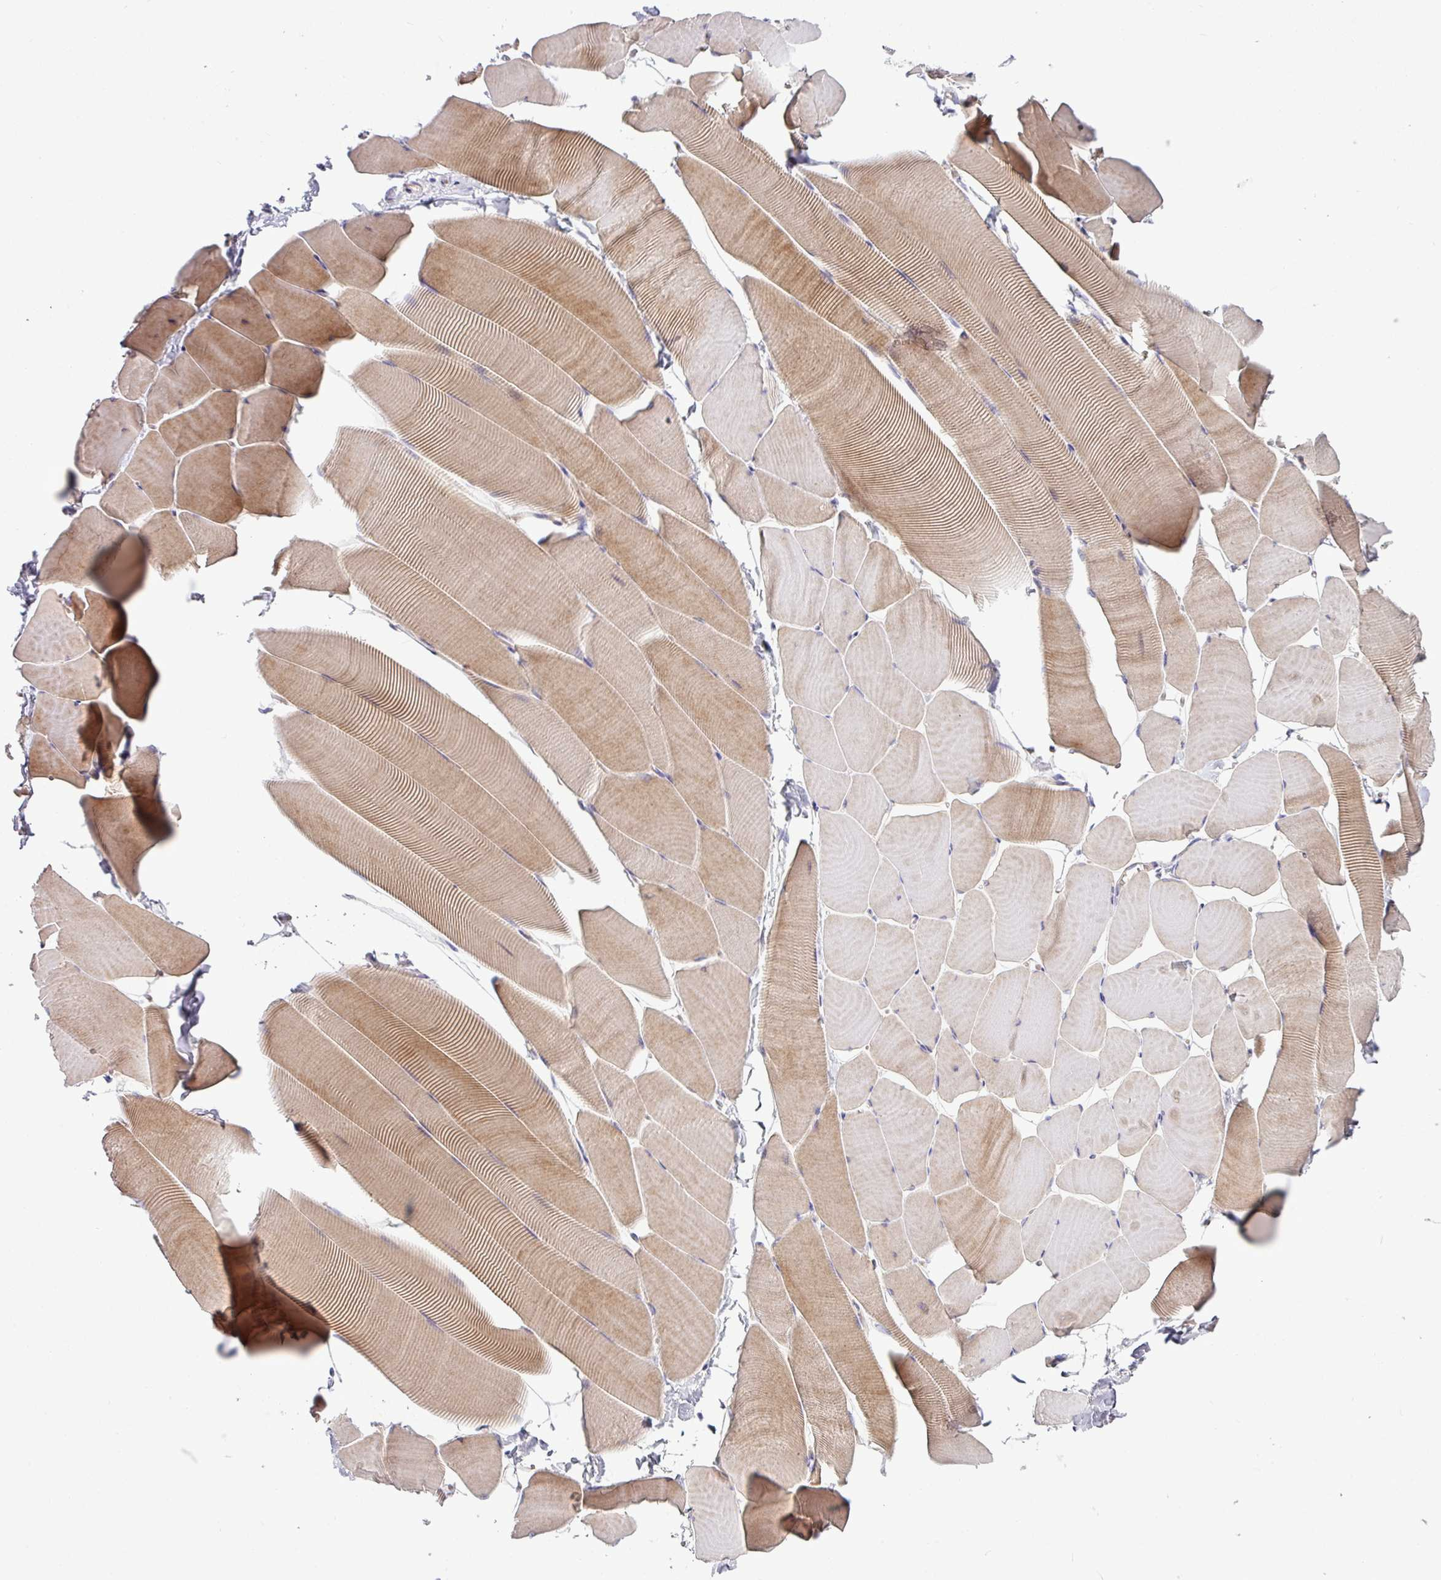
{"staining": {"intensity": "moderate", "quantity": "25%-75%", "location": "cytoplasmic/membranous"}, "tissue": "skeletal muscle", "cell_type": "Myocytes", "image_type": "normal", "snomed": [{"axis": "morphology", "description": "Normal tissue, NOS"}, {"axis": "topography", "description": "Skeletal muscle"}], "caption": "Brown immunohistochemical staining in benign human skeletal muscle displays moderate cytoplasmic/membranous positivity in approximately 25%-75% of myocytes.", "gene": "B4GALNT4", "patient": {"sex": "male", "age": 25}}